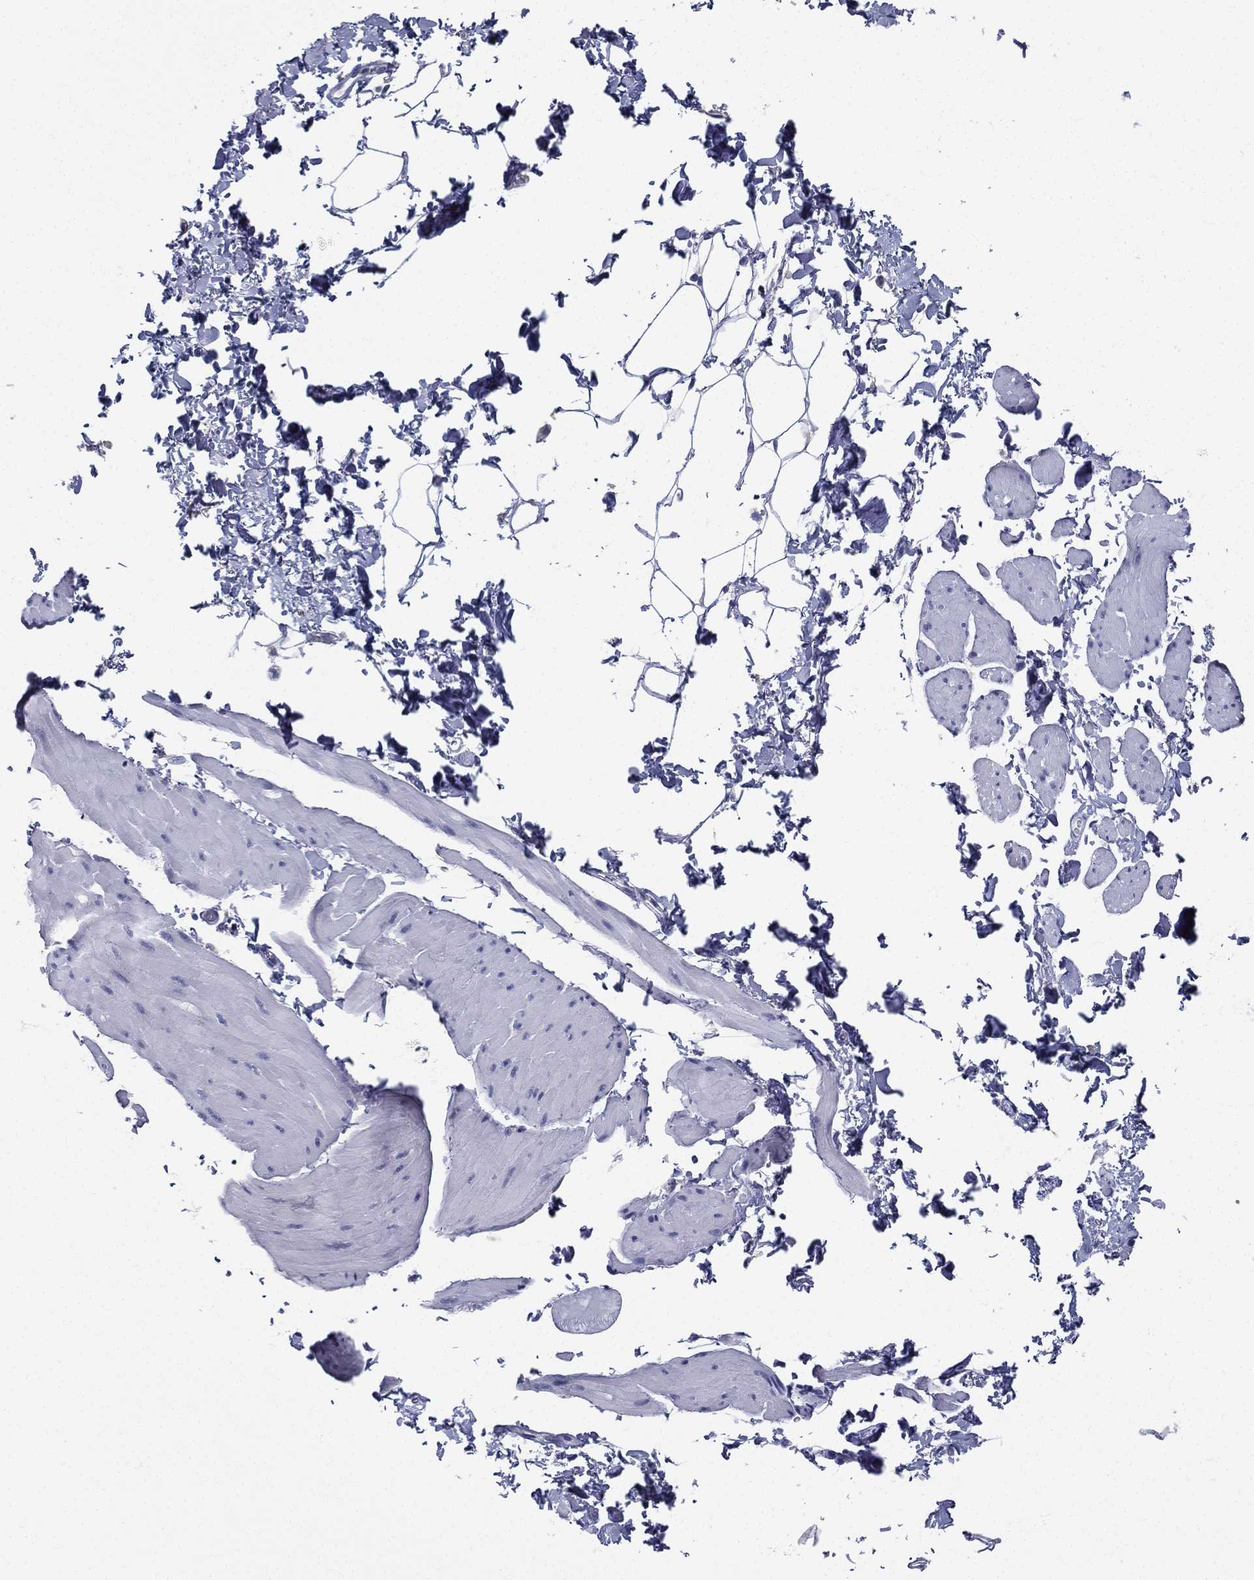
{"staining": {"intensity": "negative", "quantity": "none", "location": "none"}, "tissue": "smooth muscle", "cell_type": "Smooth muscle cells", "image_type": "normal", "snomed": [{"axis": "morphology", "description": "Normal tissue, NOS"}, {"axis": "topography", "description": "Adipose tissue"}, {"axis": "topography", "description": "Smooth muscle"}, {"axis": "topography", "description": "Peripheral nerve tissue"}], "caption": "The image exhibits no significant staining in smooth muscle cells of smooth muscle. (DAB immunohistochemistry with hematoxylin counter stain).", "gene": "DEFB121", "patient": {"sex": "male", "age": 83}}